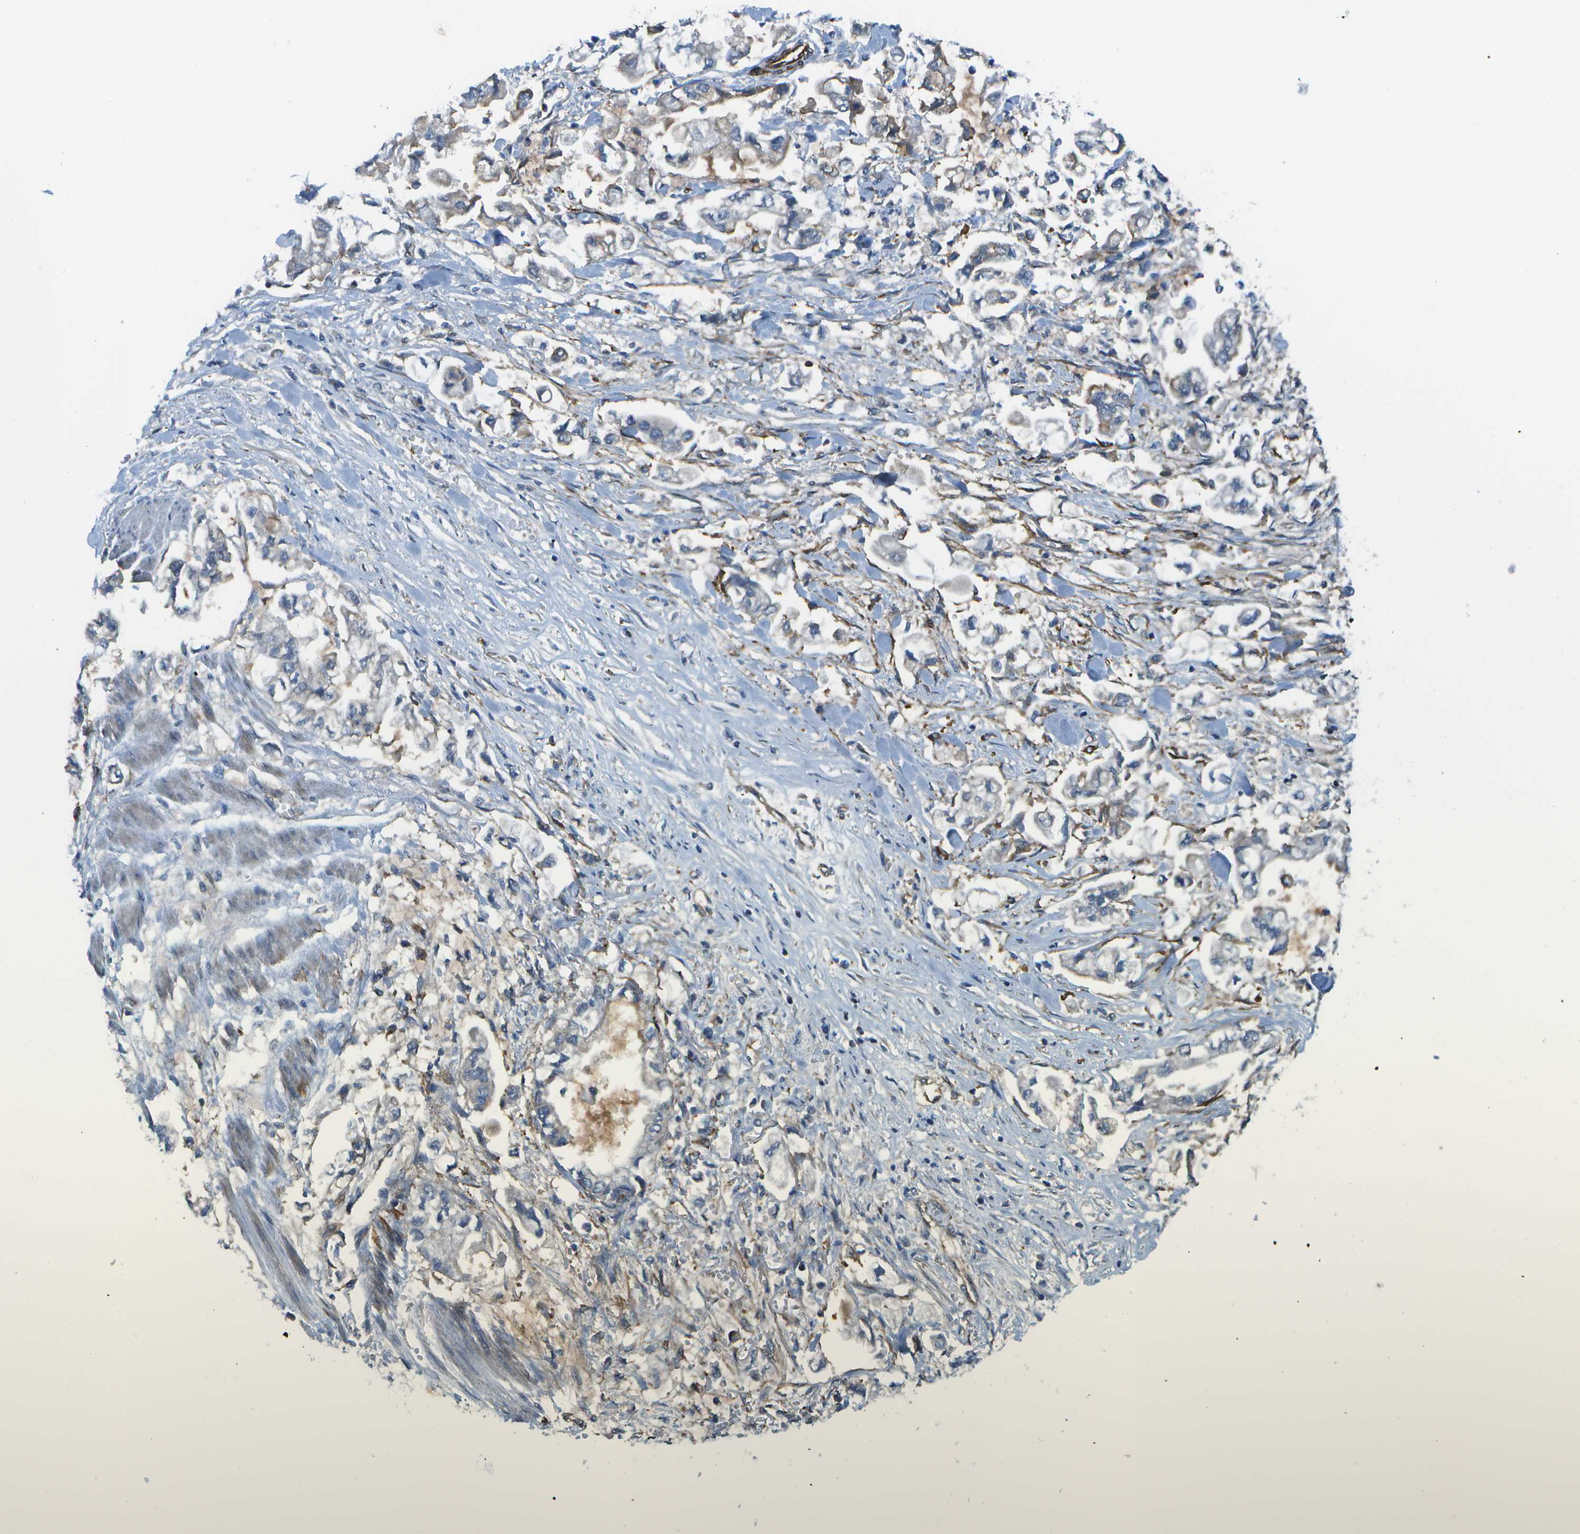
{"staining": {"intensity": "weak", "quantity": "<25%", "location": "cytoplasmic/membranous"}, "tissue": "stomach cancer", "cell_type": "Tumor cells", "image_type": "cancer", "snomed": [{"axis": "morphology", "description": "Normal tissue, NOS"}, {"axis": "morphology", "description": "Adenocarcinoma, NOS"}, {"axis": "topography", "description": "Stomach"}], "caption": "Stomach adenocarcinoma was stained to show a protein in brown. There is no significant expression in tumor cells.", "gene": "KIAA0040", "patient": {"sex": "male", "age": 62}}